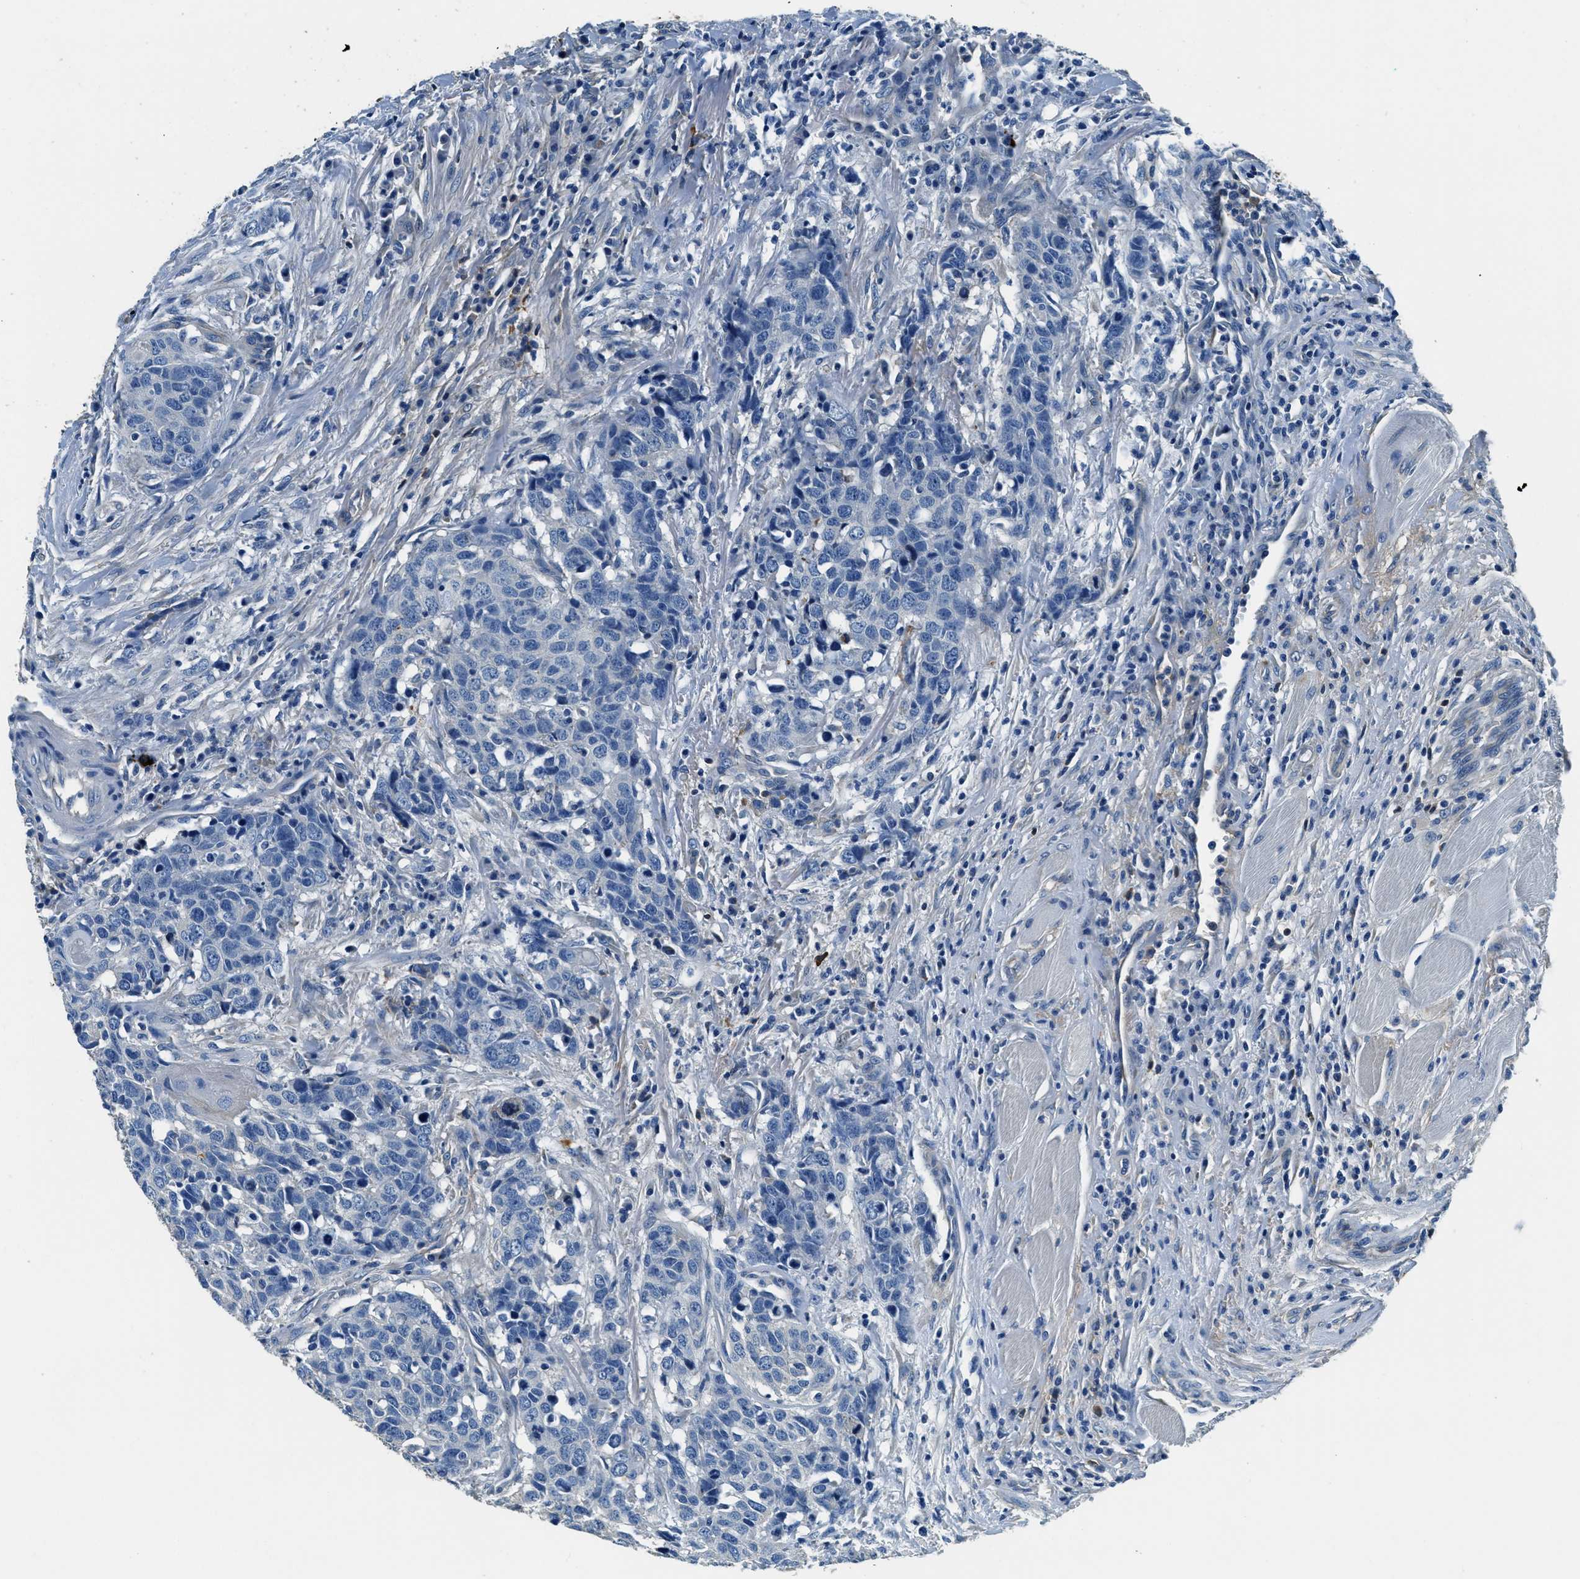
{"staining": {"intensity": "negative", "quantity": "none", "location": "none"}, "tissue": "head and neck cancer", "cell_type": "Tumor cells", "image_type": "cancer", "snomed": [{"axis": "morphology", "description": "Squamous cell carcinoma, NOS"}, {"axis": "topography", "description": "Head-Neck"}], "caption": "A high-resolution image shows IHC staining of head and neck cancer (squamous cell carcinoma), which exhibits no significant staining in tumor cells. The staining was performed using DAB to visualize the protein expression in brown, while the nuclei were stained in blue with hematoxylin (Magnification: 20x).", "gene": "TMEM186", "patient": {"sex": "male", "age": 66}}